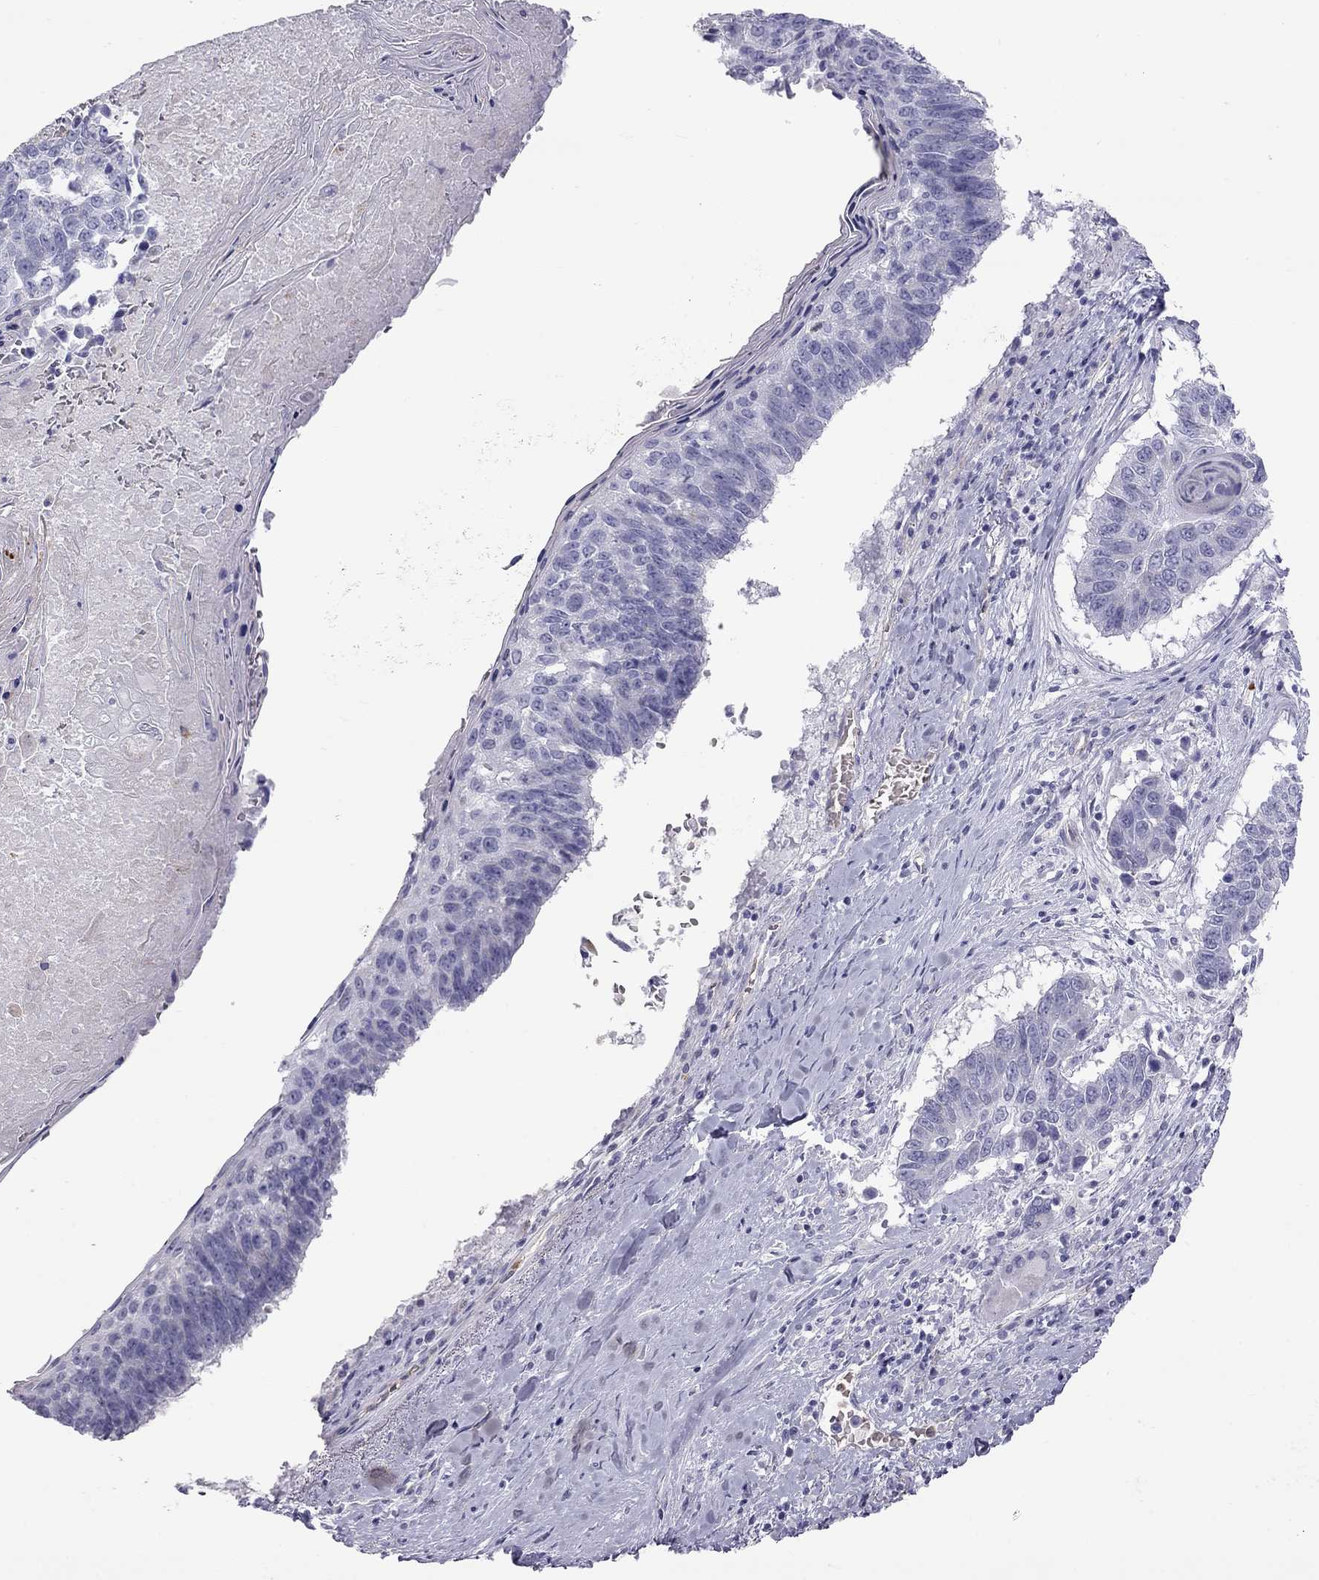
{"staining": {"intensity": "negative", "quantity": "none", "location": "none"}, "tissue": "lung cancer", "cell_type": "Tumor cells", "image_type": "cancer", "snomed": [{"axis": "morphology", "description": "Squamous cell carcinoma, NOS"}, {"axis": "topography", "description": "Lung"}], "caption": "Protein analysis of lung cancer displays no significant expression in tumor cells.", "gene": "TDRD6", "patient": {"sex": "male", "age": 73}}